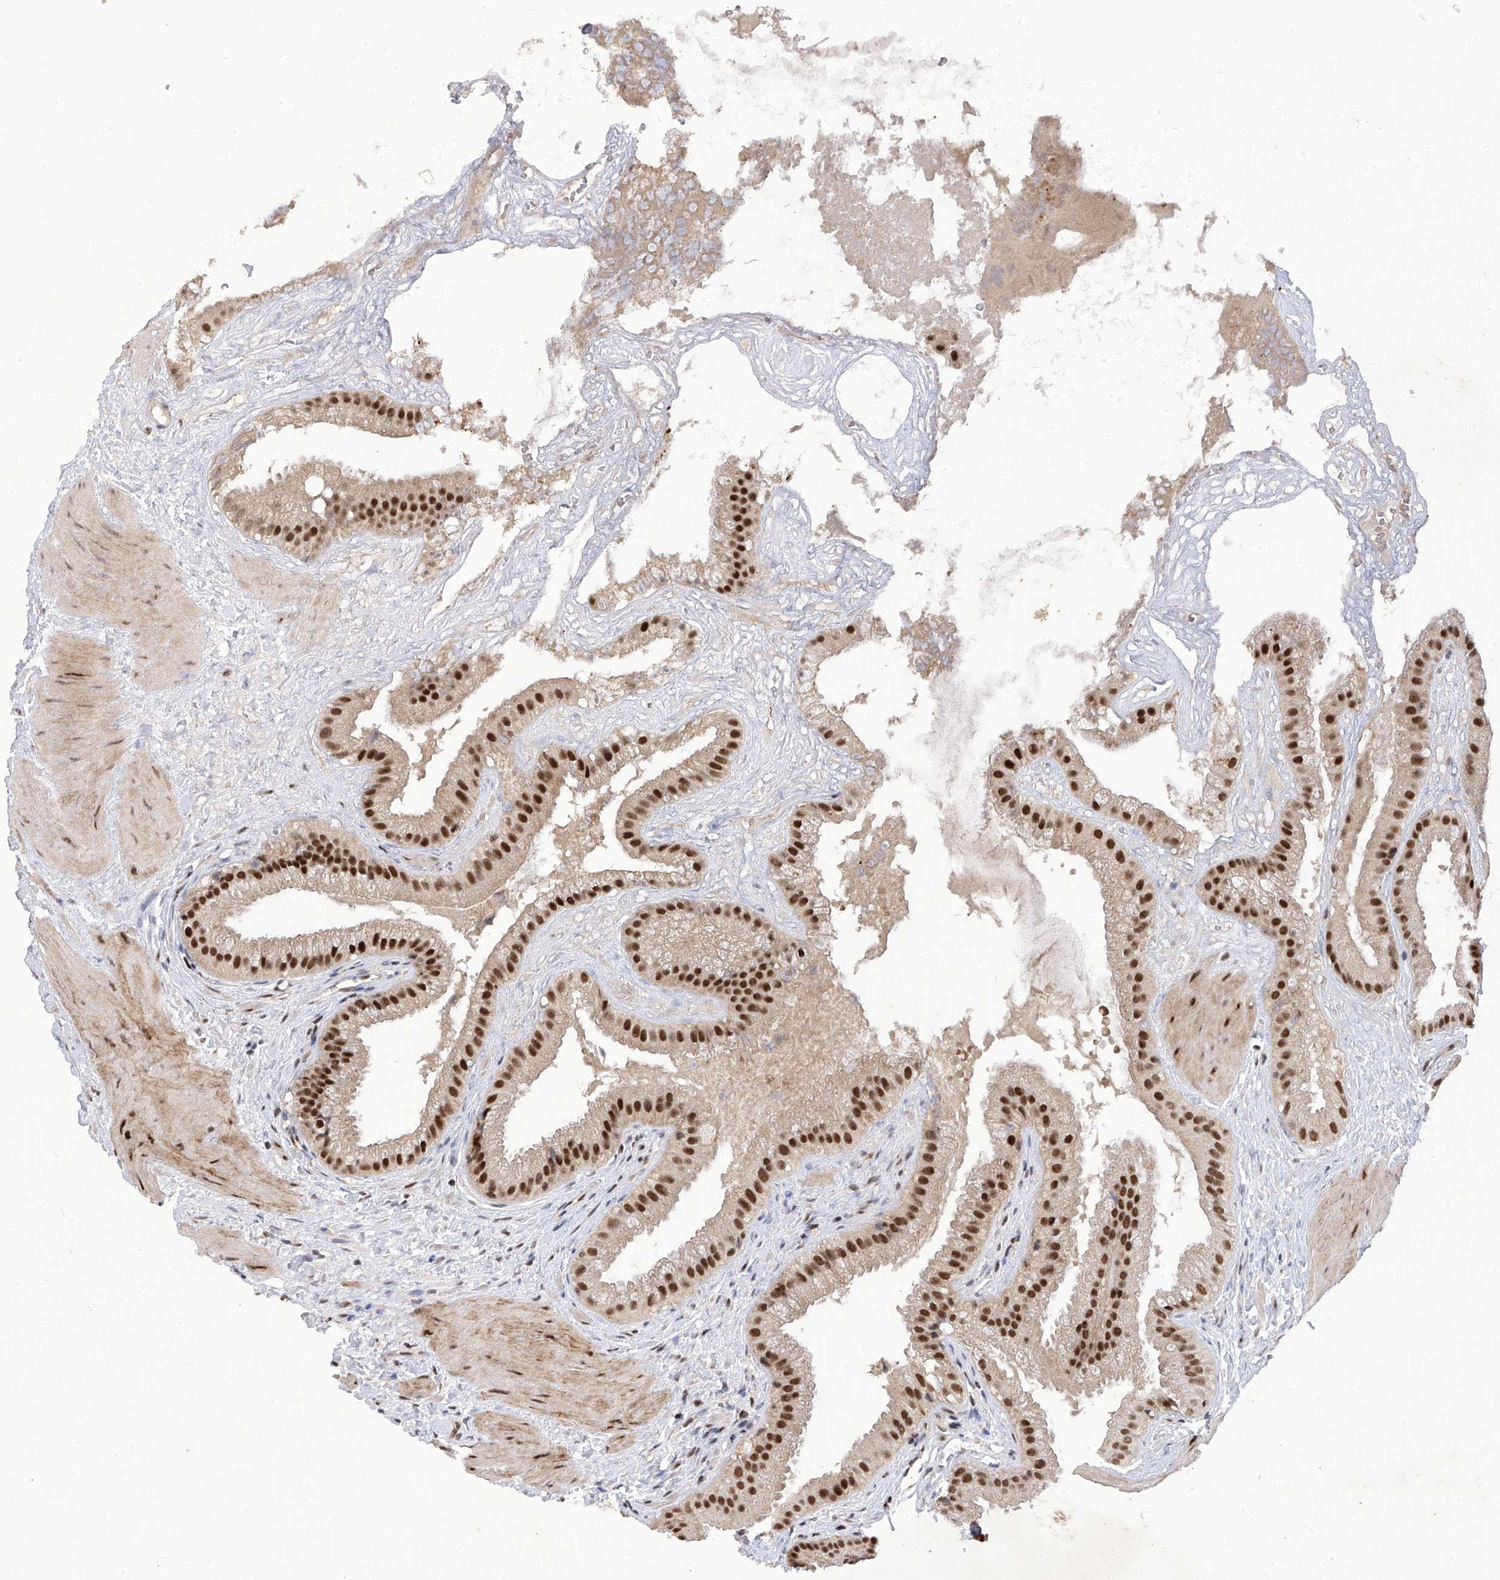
{"staining": {"intensity": "strong", "quantity": ">75%", "location": "nuclear"}, "tissue": "gallbladder", "cell_type": "Glandular cells", "image_type": "normal", "snomed": [{"axis": "morphology", "description": "Normal tissue, NOS"}, {"axis": "topography", "description": "Gallbladder"}], "caption": "Gallbladder stained with a brown dye exhibits strong nuclear positive staining in about >75% of glandular cells.", "gene": "RAD54L", "patient": {"sex": "male", "age": 55}}